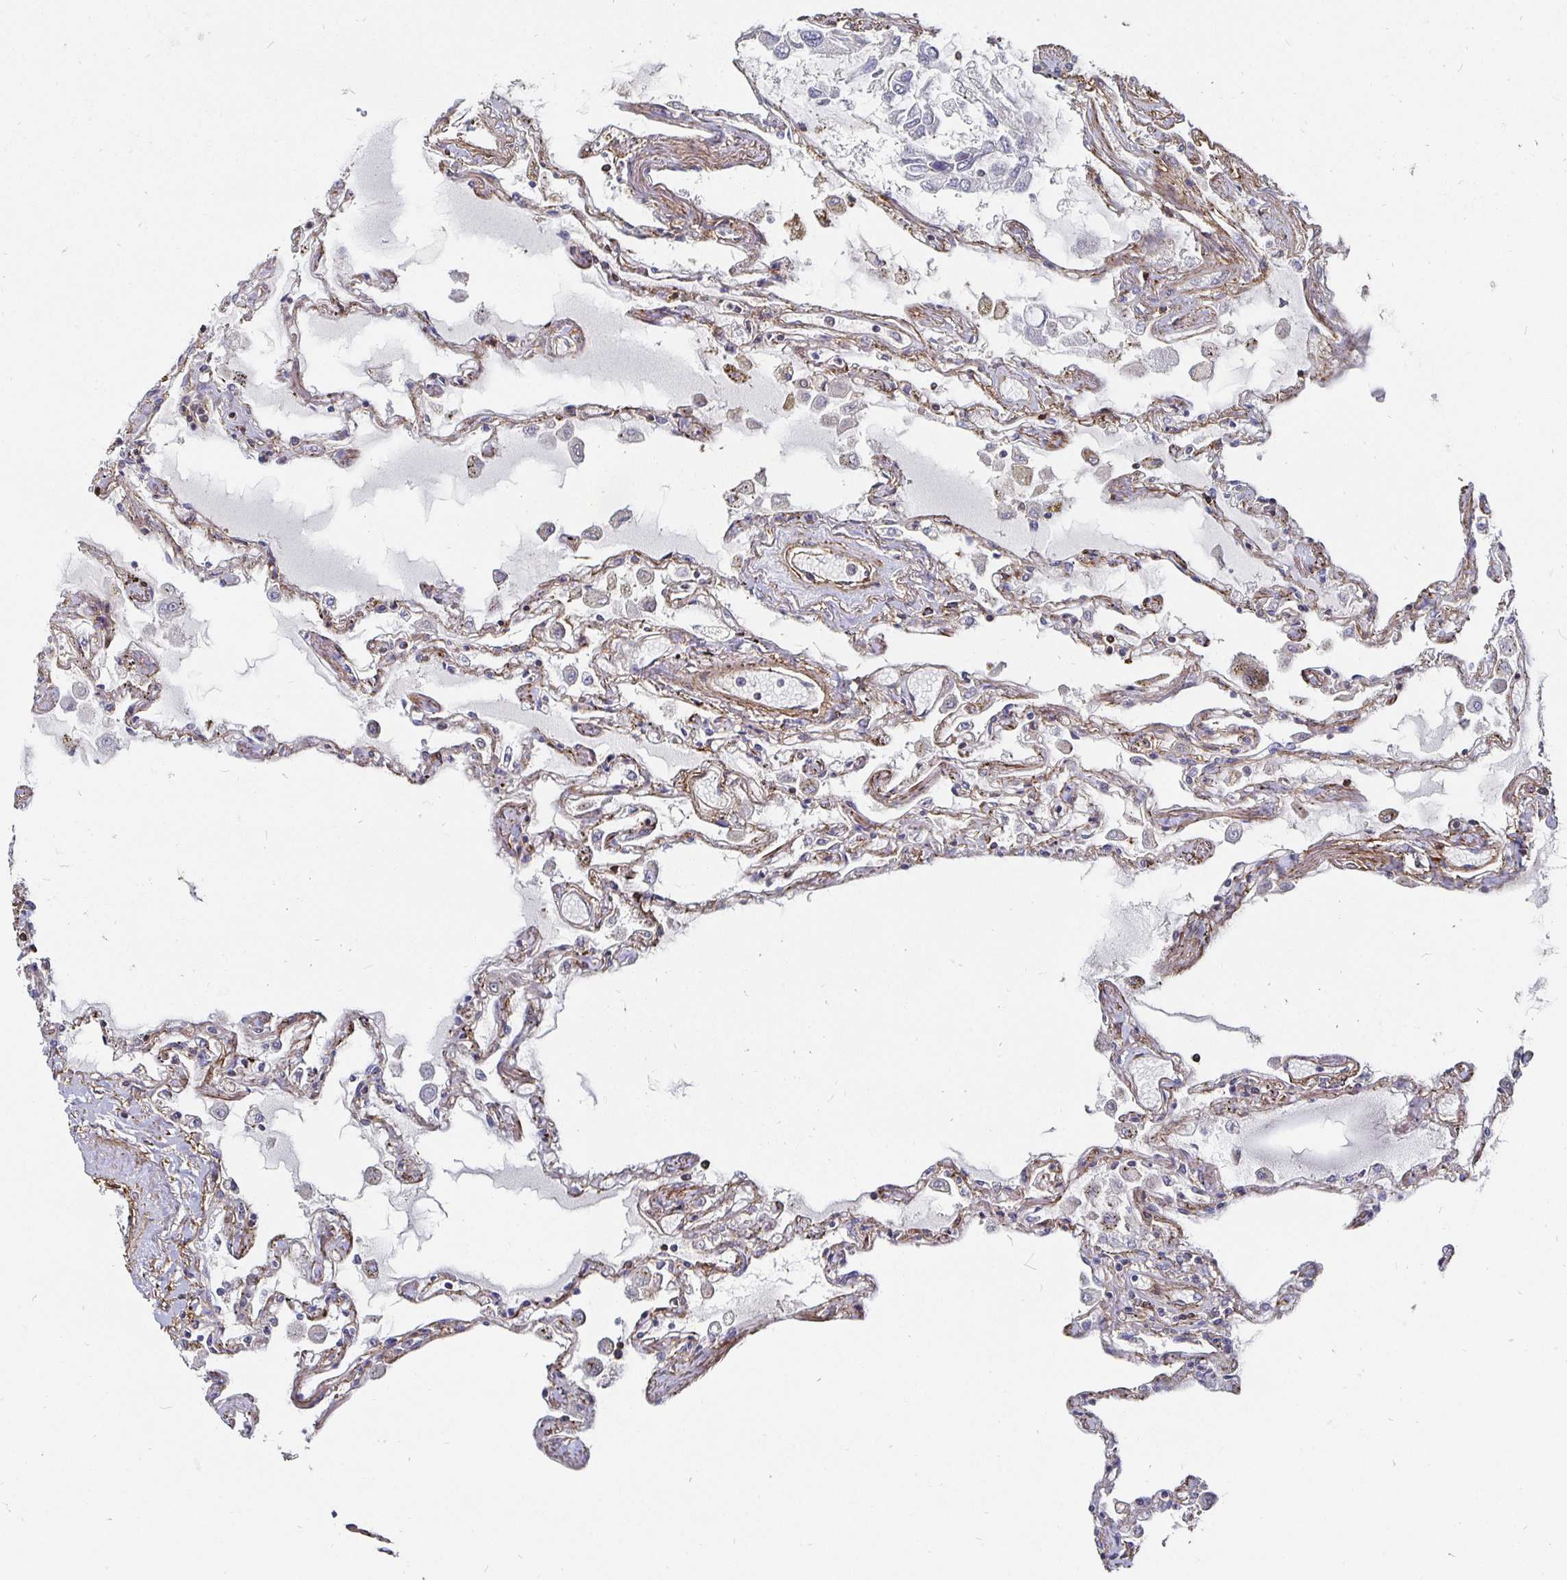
{"staining": {"intensity": "weak", "quantity": "25%-75%", "location": "cytoplasmic/membranous"}, "tissue": "lung", "cell_type": "Alveolar cells", "image_type": "normal", "snomed": [{"axis": "morphology", "description": "Normal tissue, NOS"}, {"axis": "morphology", "description": "Adenocarcinoma, NOS"}, {"axis": "topography", "description": "Cartilage tissue"}, {"axis": "topography", "description": "Lung"}], "caption": "Immunohistochemical staining of unremarkable lung reveals weak cytoplasmic/membranous protein expression in approximately 25%-75% of alveolar cells. The protein is stained brown, and the nuclei are stained in blue (DAB IHC with brightfield microscopy, high magnification).", "gene": "GJA4", "patient": {"sex": "female", "age": 67}}